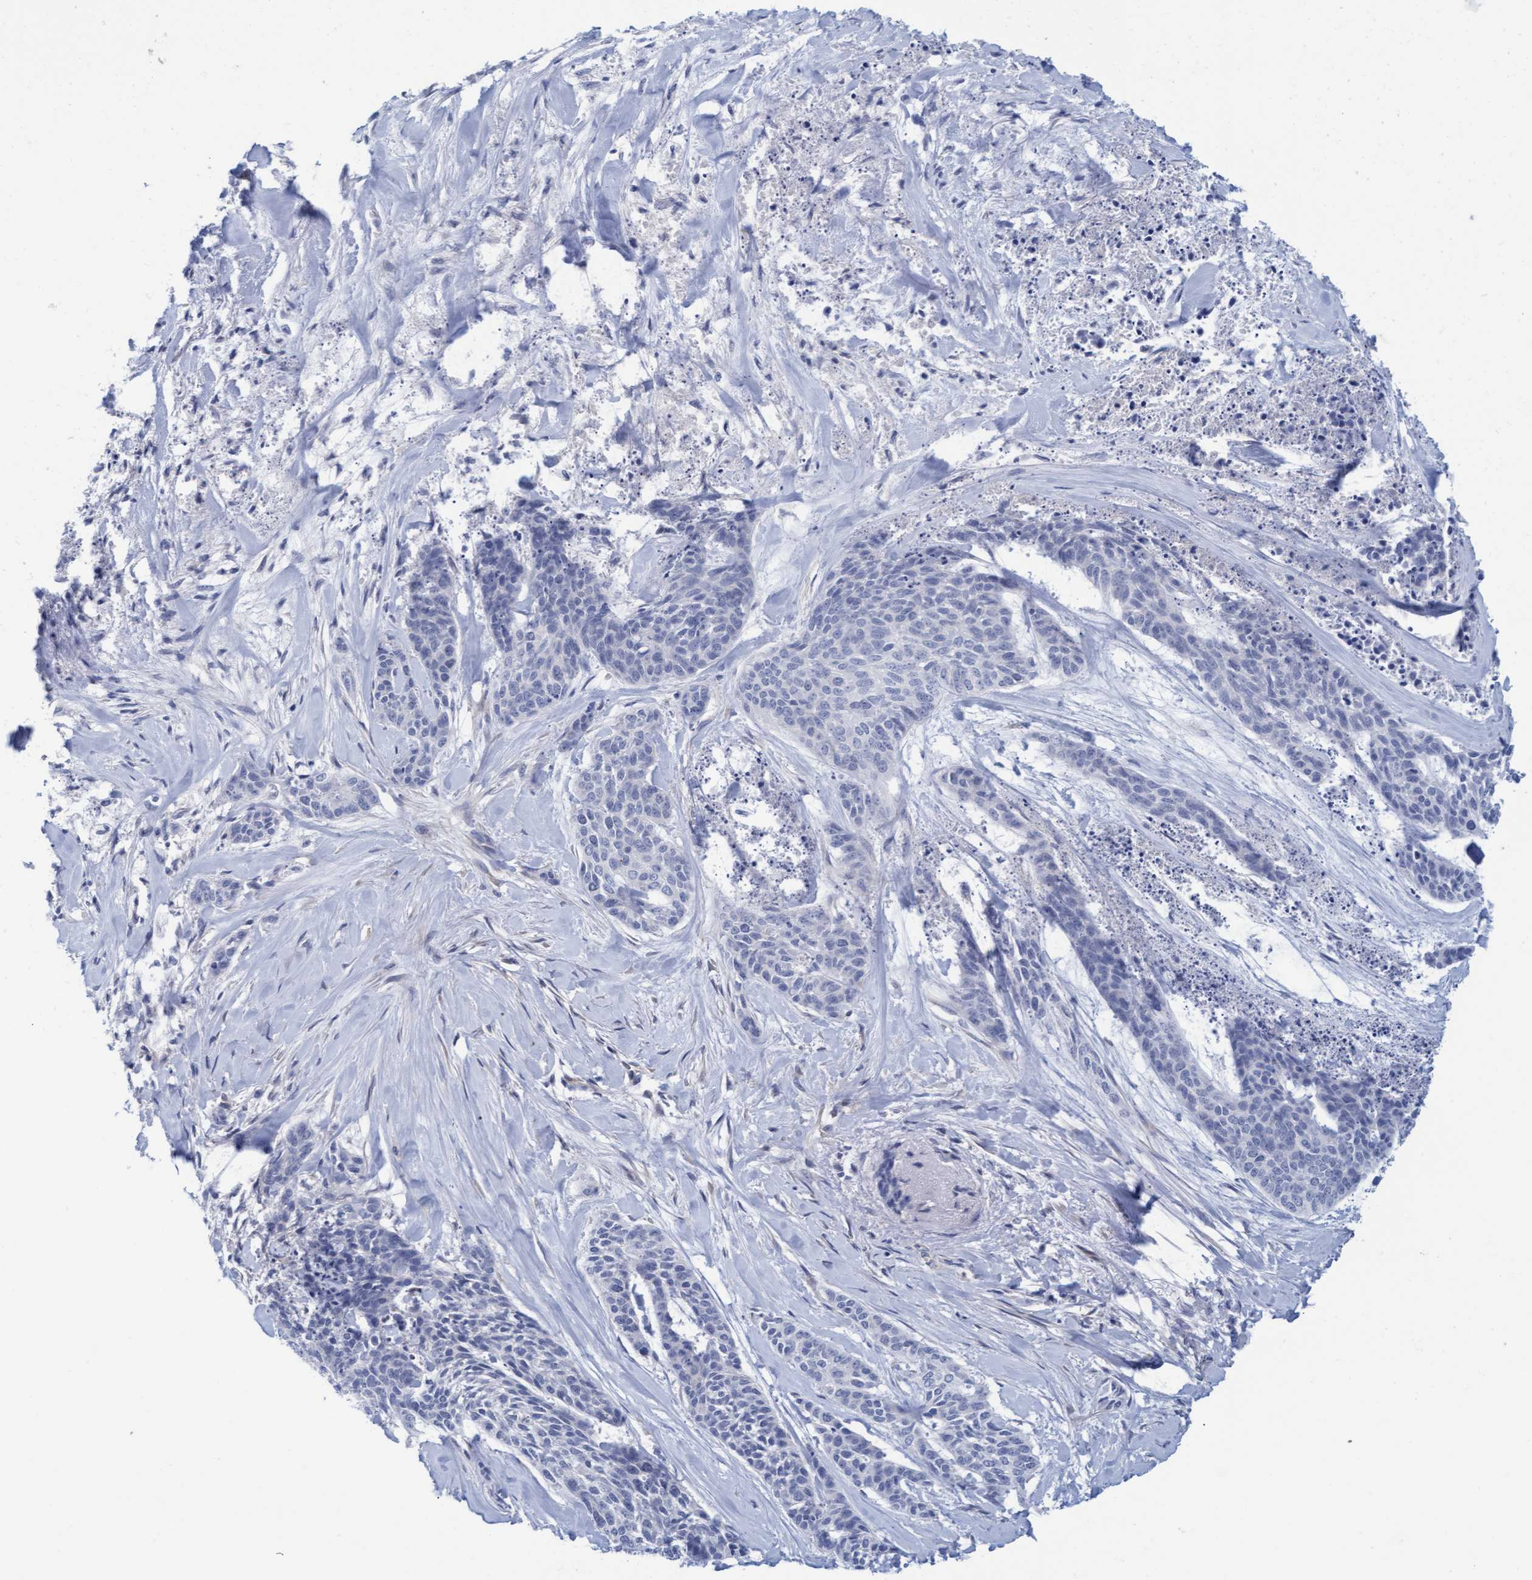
{"staining": {"intensity": "negative", "quantity": "none", "location": "none"}, "tissue": "skin cancer", "cell_type": "Tumor cells", "image_type": "cancer", "snomed": [{"axis": "morphology", "description": "Basal cell carcinoma"}, {"axis": "topography", "description": "Skin"}], "caption": "An immunohistochemistry (IHC) image of skin cancer (basal cell carcinoma) is shown. There is no staining in tumor cells of skin cancer (basal cell carcinoma). Nuclei are stained in blue.", "gene": "STXBP1", "patient": {"sex": "female", "age": 64}}